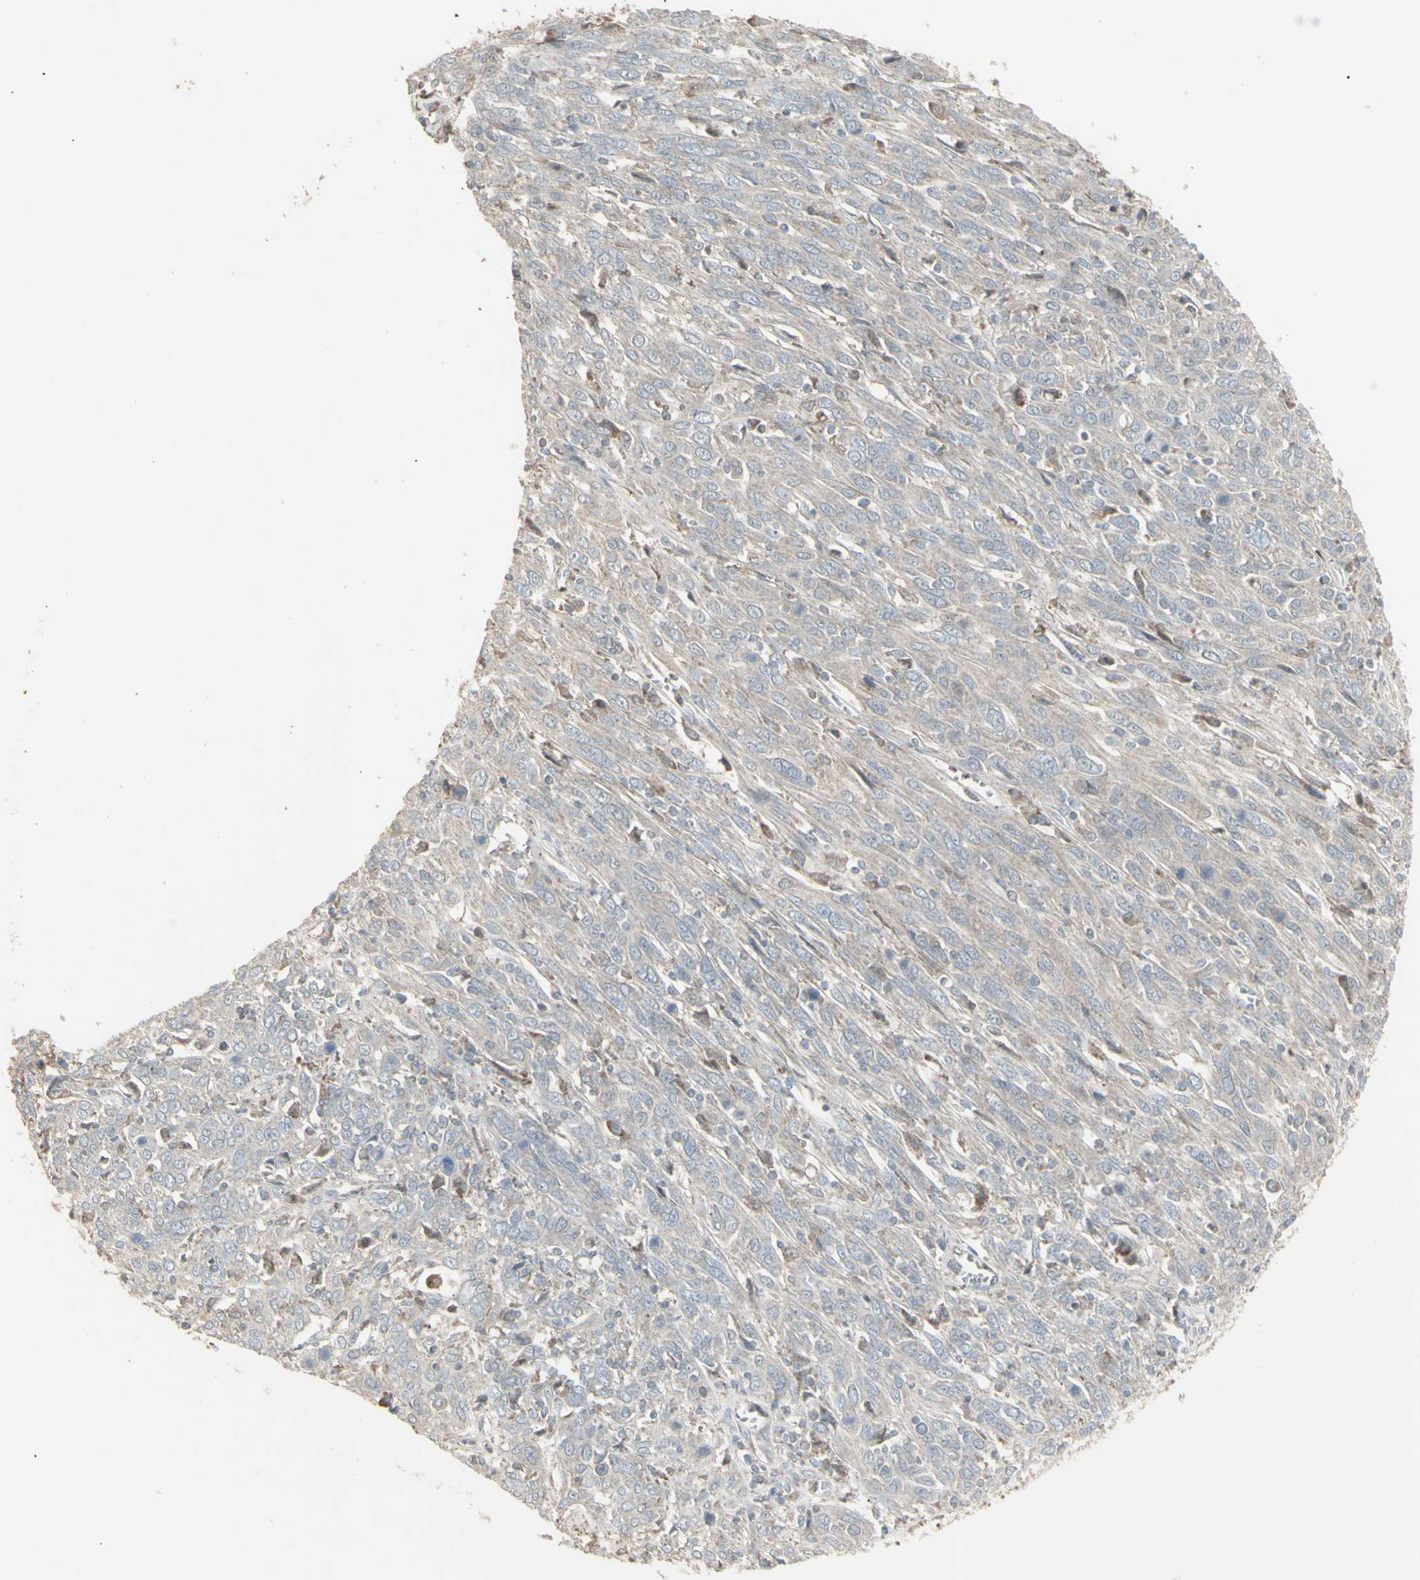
{"staining": {"intensity": "weak", "quantity": ">75%", "location": "cytoplasmic/membranous"}, "tissue": "cervical cancer", "cell_type": "Tumor cells", "image_type": "cancer", "snomed": [{"axis": "morphology", "description": "Squamous cell carcinoma, NOS"}, {"axis": "topography", "description": "Cervix"}], "caption": "Brown immunohistochemical staining in cervical cancer exhibits weak cytoplasmic/membranous positivity in about >75% of tumor cells.", "gene": "RNASEL", "patient": {"sex": "female", "age": 46}}